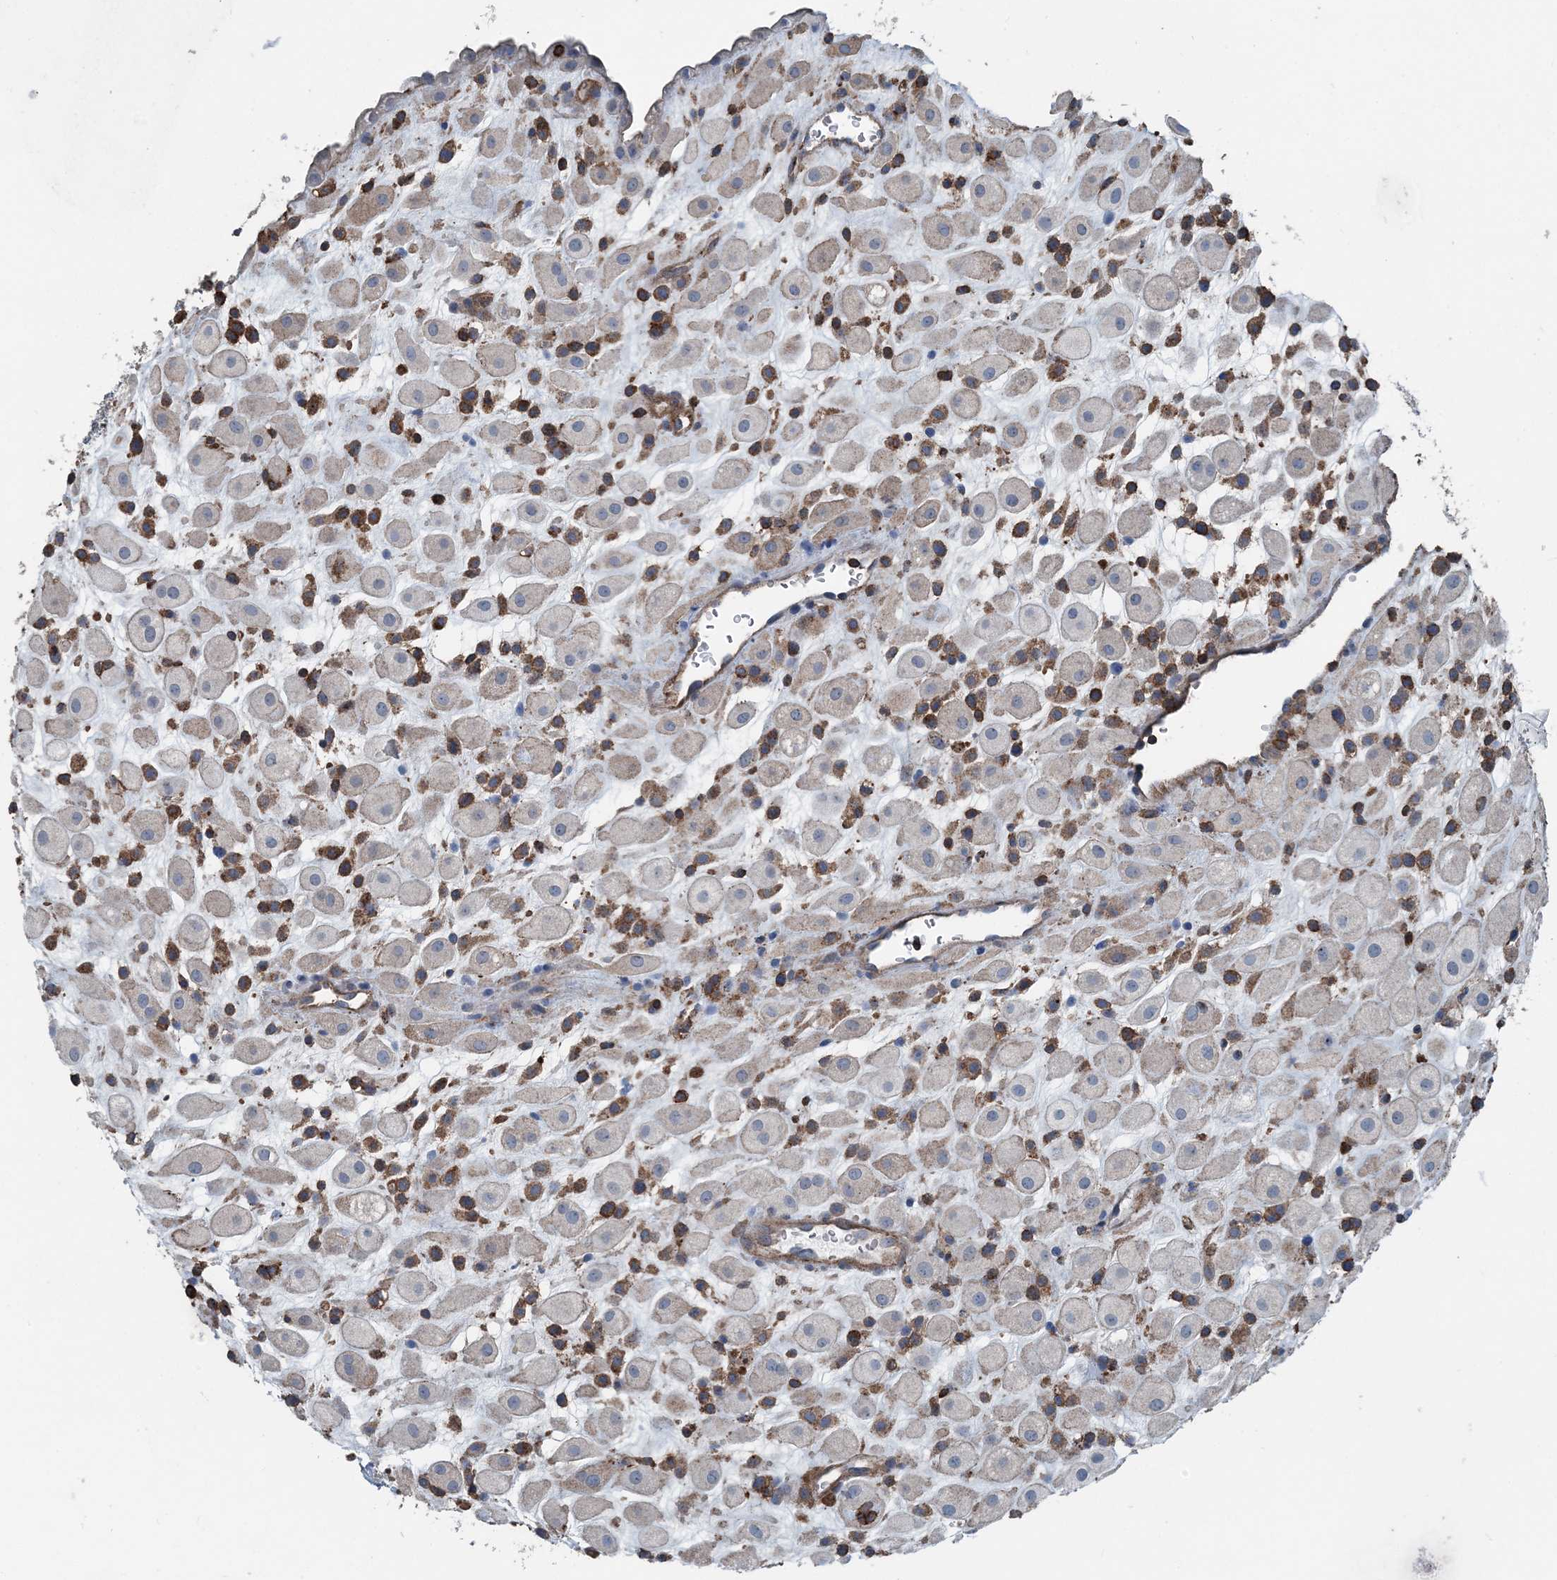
{"staining": {"intensity": "negative", "quantity": "none", "location": "none"}, "tissue": "placenta", "cell_type": "Decidual cells", "image_type": "normal", "snomed": [{"axis": "morphology", "description": "Normal tissue, NOS"}, {"axis": "topography", "description": "Placenta"}], "caption": "Decidual cells show no significant expression in unremarkable placenta. (DAB immunohistochemistry (IHC), high magnification).", "gene": "CFL1", "patient": {"sex": "female", "age": 35}}